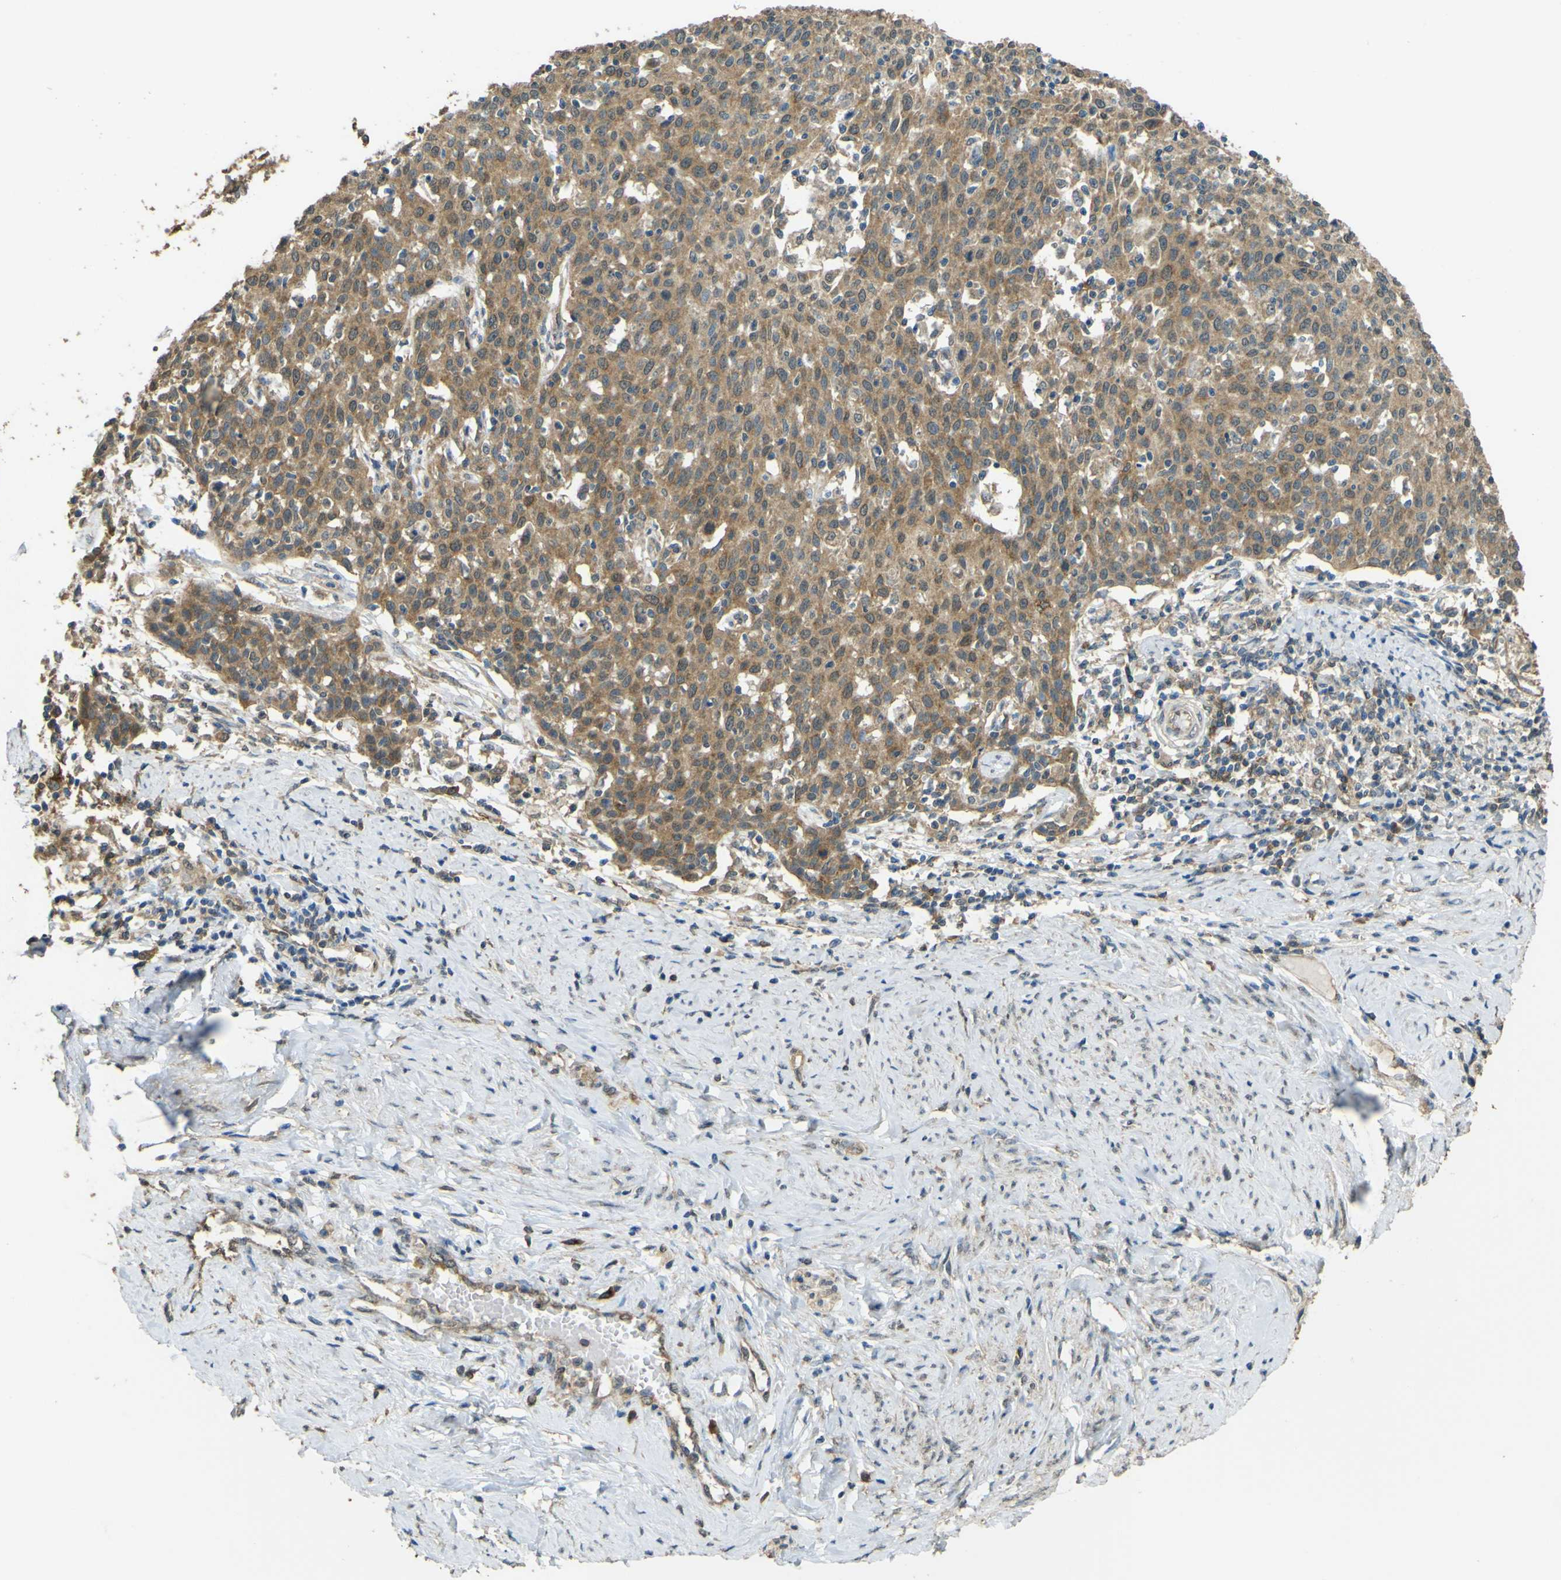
{"staining": {"intensity": "moderate", "quantity": ">75%", "location": "cytoplasmic/membranous"}, "tissue": "cervical cancer", "cell_type": "Tumor cells", "image_type": "cancer", "snomed": [{"axis": "morphology", "description": "Squamous cell carcinoma, NOS"}, {"axis": "topography", "description": "Cervix"}], "caption": "The immunohistochemical stain labels moderate cytoplasmic/membranous expression in tumor cells of cervical cancer tissue. The staining was performed using DAB (3,3'-diaminobenzidine), with brown indicating positive protein expression. Nuclei are stained blue with hematoxylin.", "gene": "GOLGA1", "patient": {"sex": "female", "age": 38}}